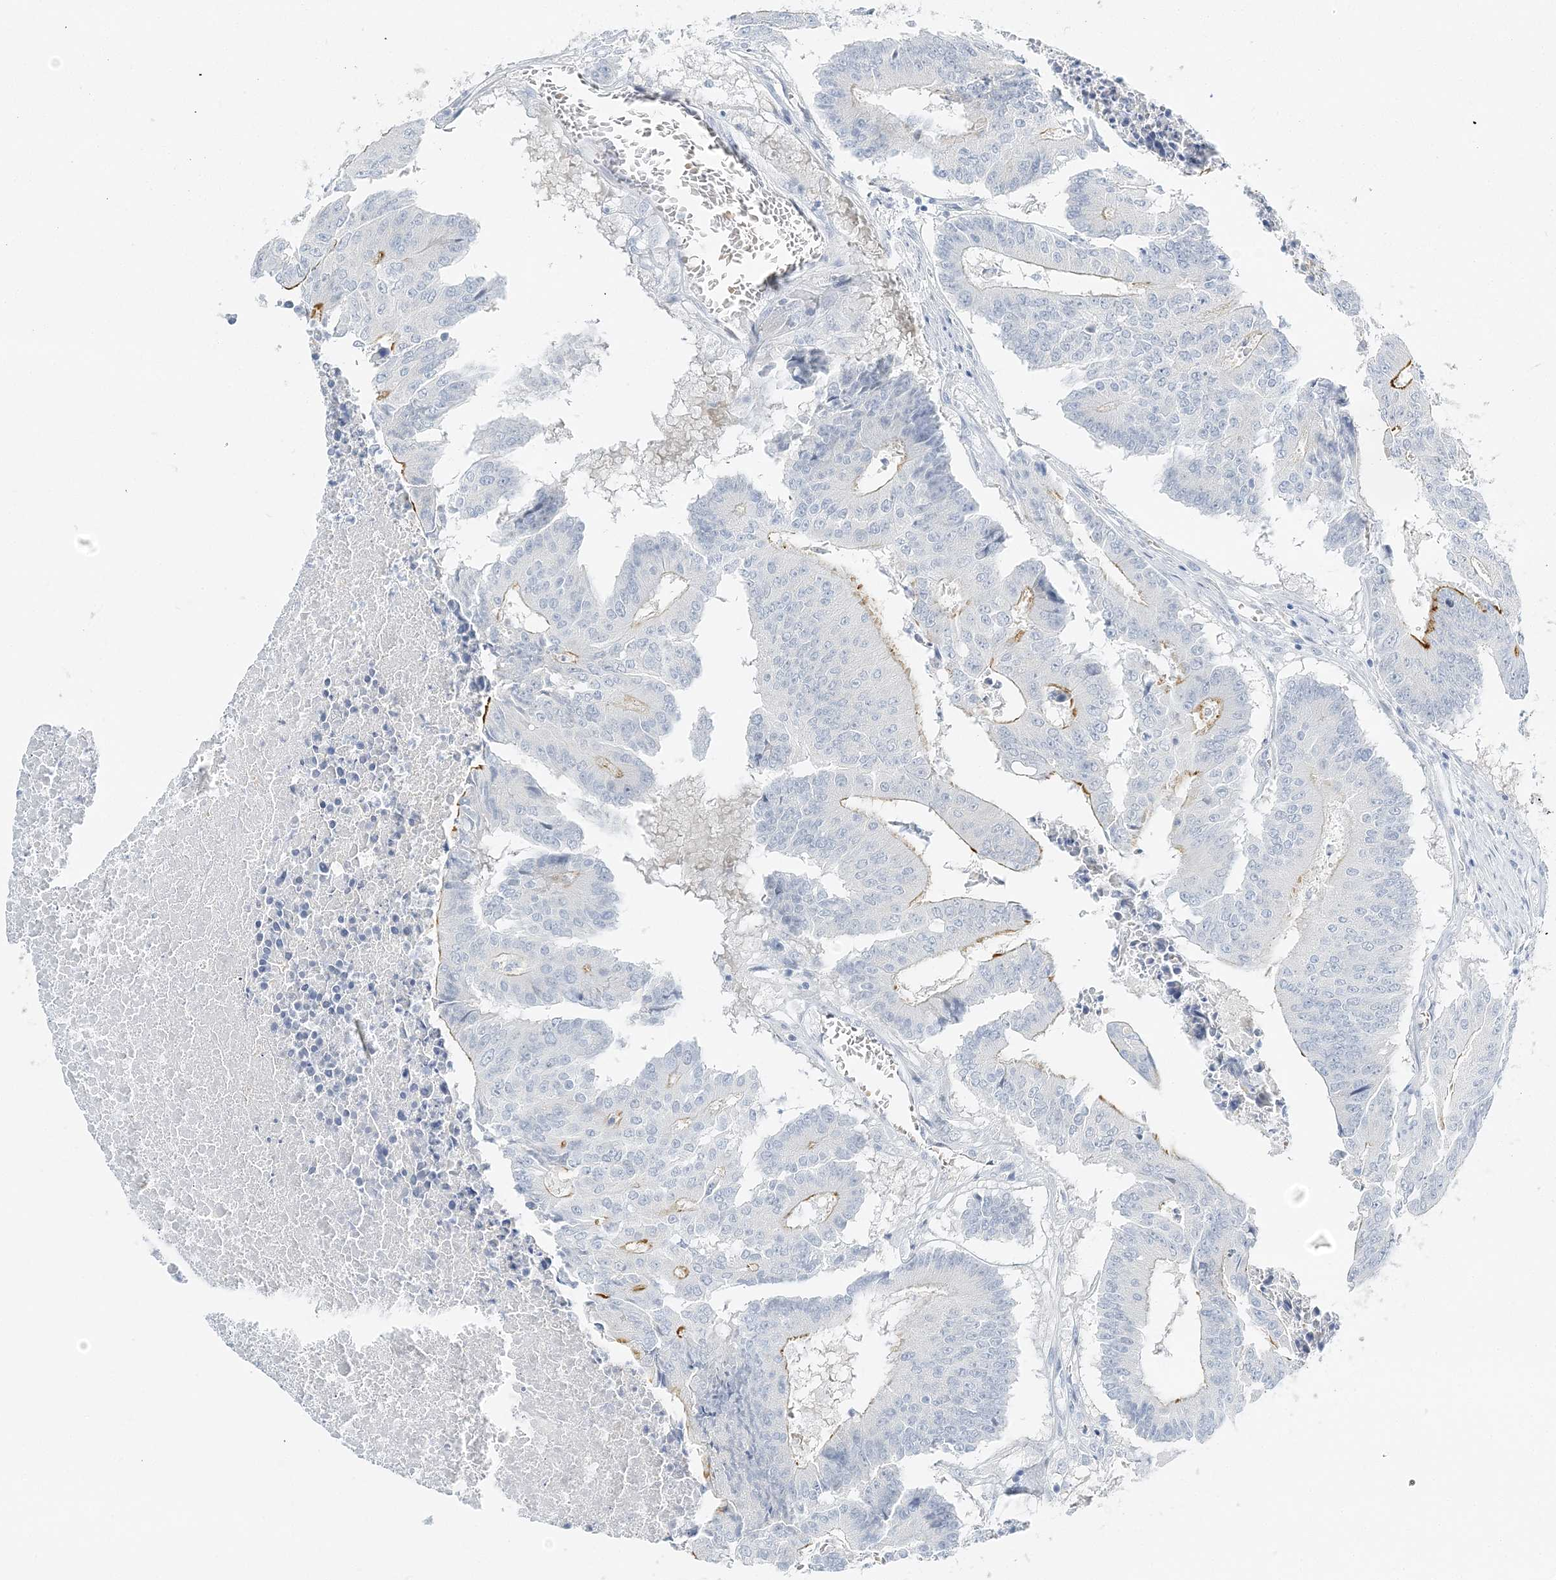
{"staining": {"intensity": "moderate", "quantity": "<25%", "location": "cytoplasmic/membranous"}, "tissue": "colorectal cancer", "cell_type": "Tumor cells", "image_type": "cancer", "snomed": [{"axis": "morphology", "description": "Adenocarcinoma, NOS"}, {"axis": "topography", "description": "Colon"}], "caption": "About <25% of tumor cells in adenocarcinoma (colorectal) reveal moderate cytoplasmic/membranous protein expression as visualized by brown immunohistochemical staining.", "gene": "VILL", "patient": {"sex": "male", "age": 87}}